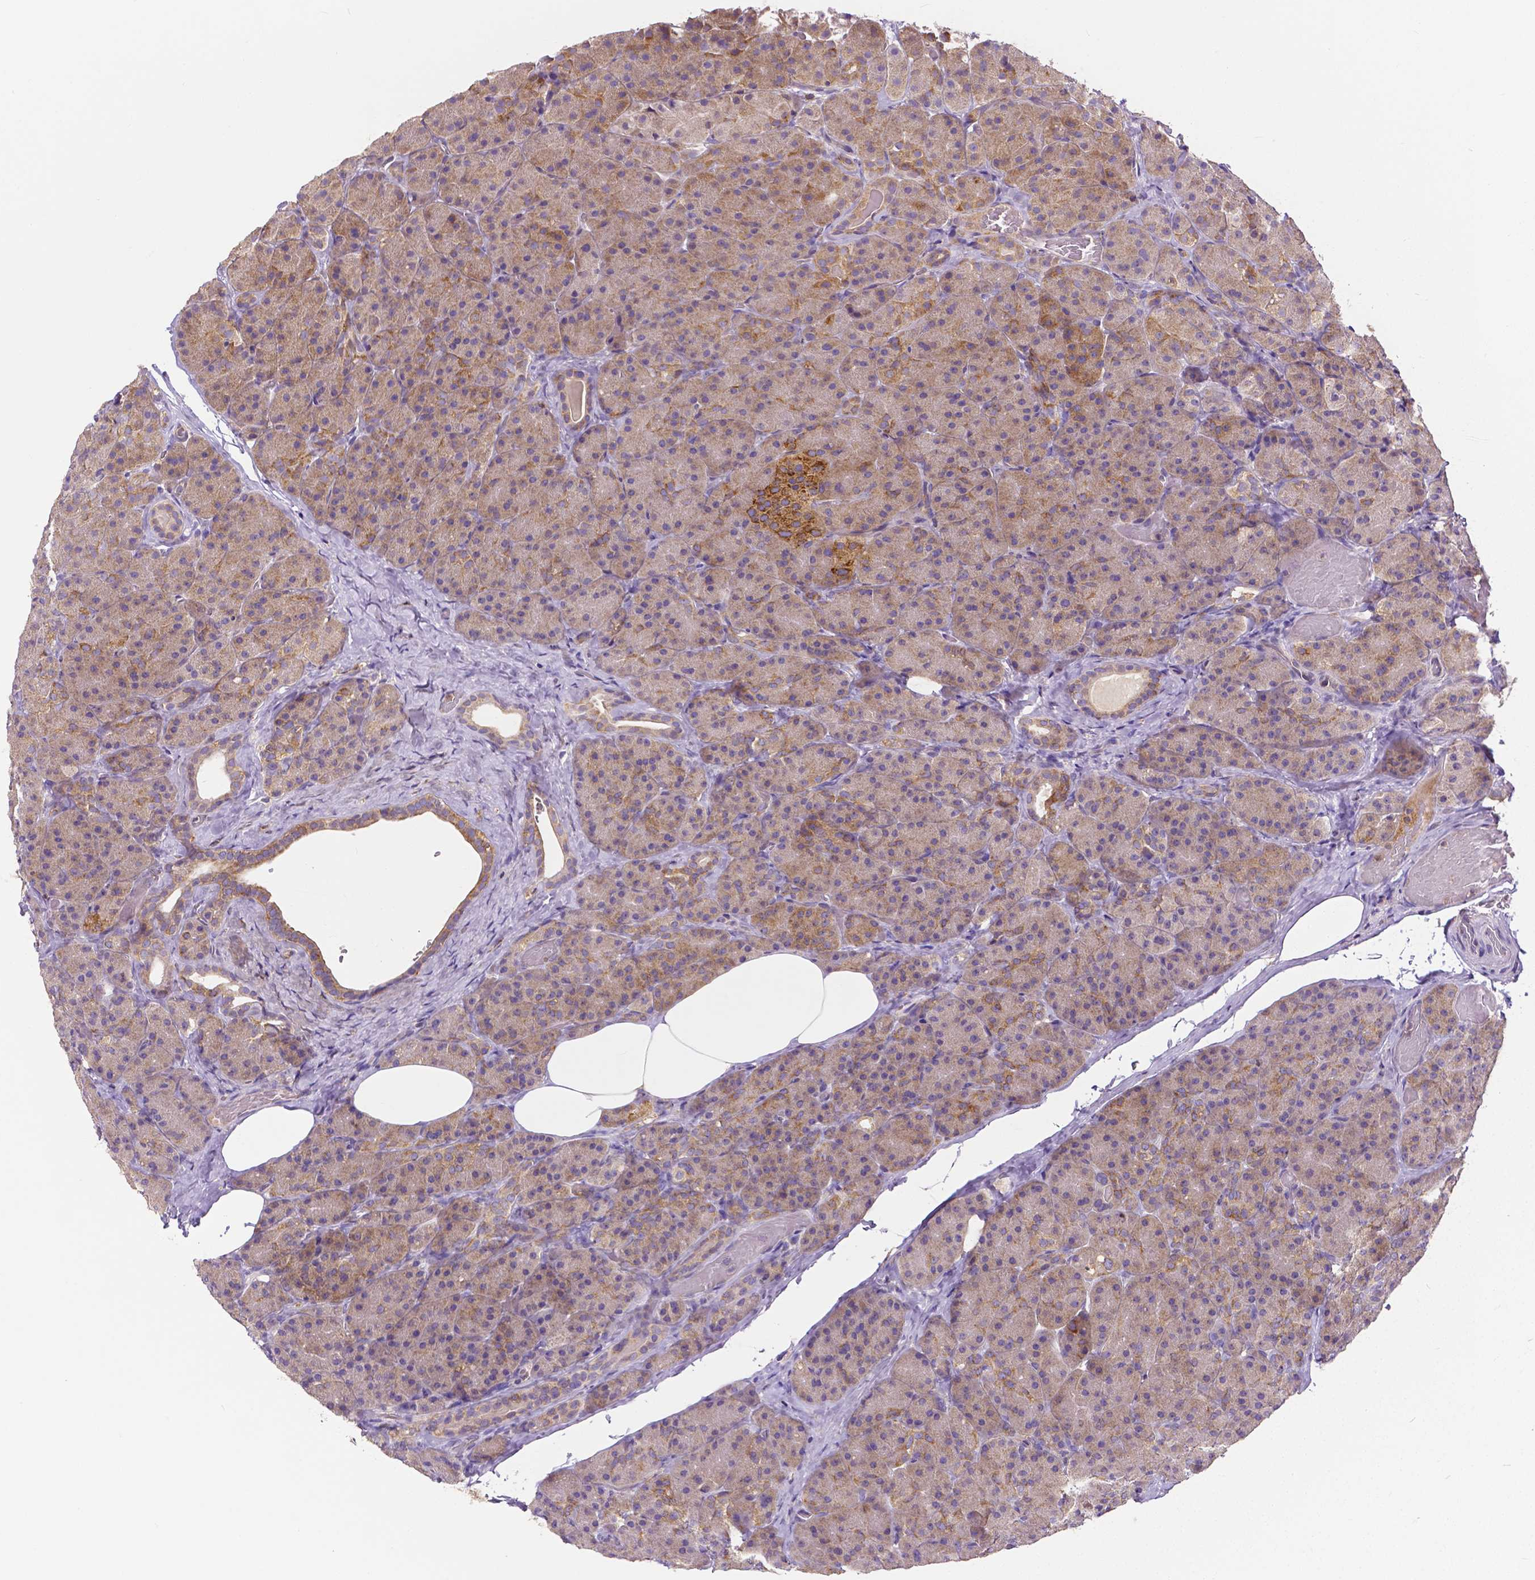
{"staining": {"intensity": "weak", "quantity": "25%-75%", "location": "cytoplasmic/membranous"}, "tissue": "pancreas", "cell_type": "Exocrine glandular cells", "image_type": "normal", "snomed": [{"axis": "morphology", "description": "Normal tissue, NOS"}, {"axis": "topography", "description": "Pancreas"}], "caption": "DAB (3,3'-diaminobenzidine) immunohistochemical staining of unremarkable human pancreas reveals weak cytoplasmic/membranous protein staining in about 25%-75% of exocrine glandular cells.", "gene": "DICER1", "patient": {"sex": "male", "age": 57}}